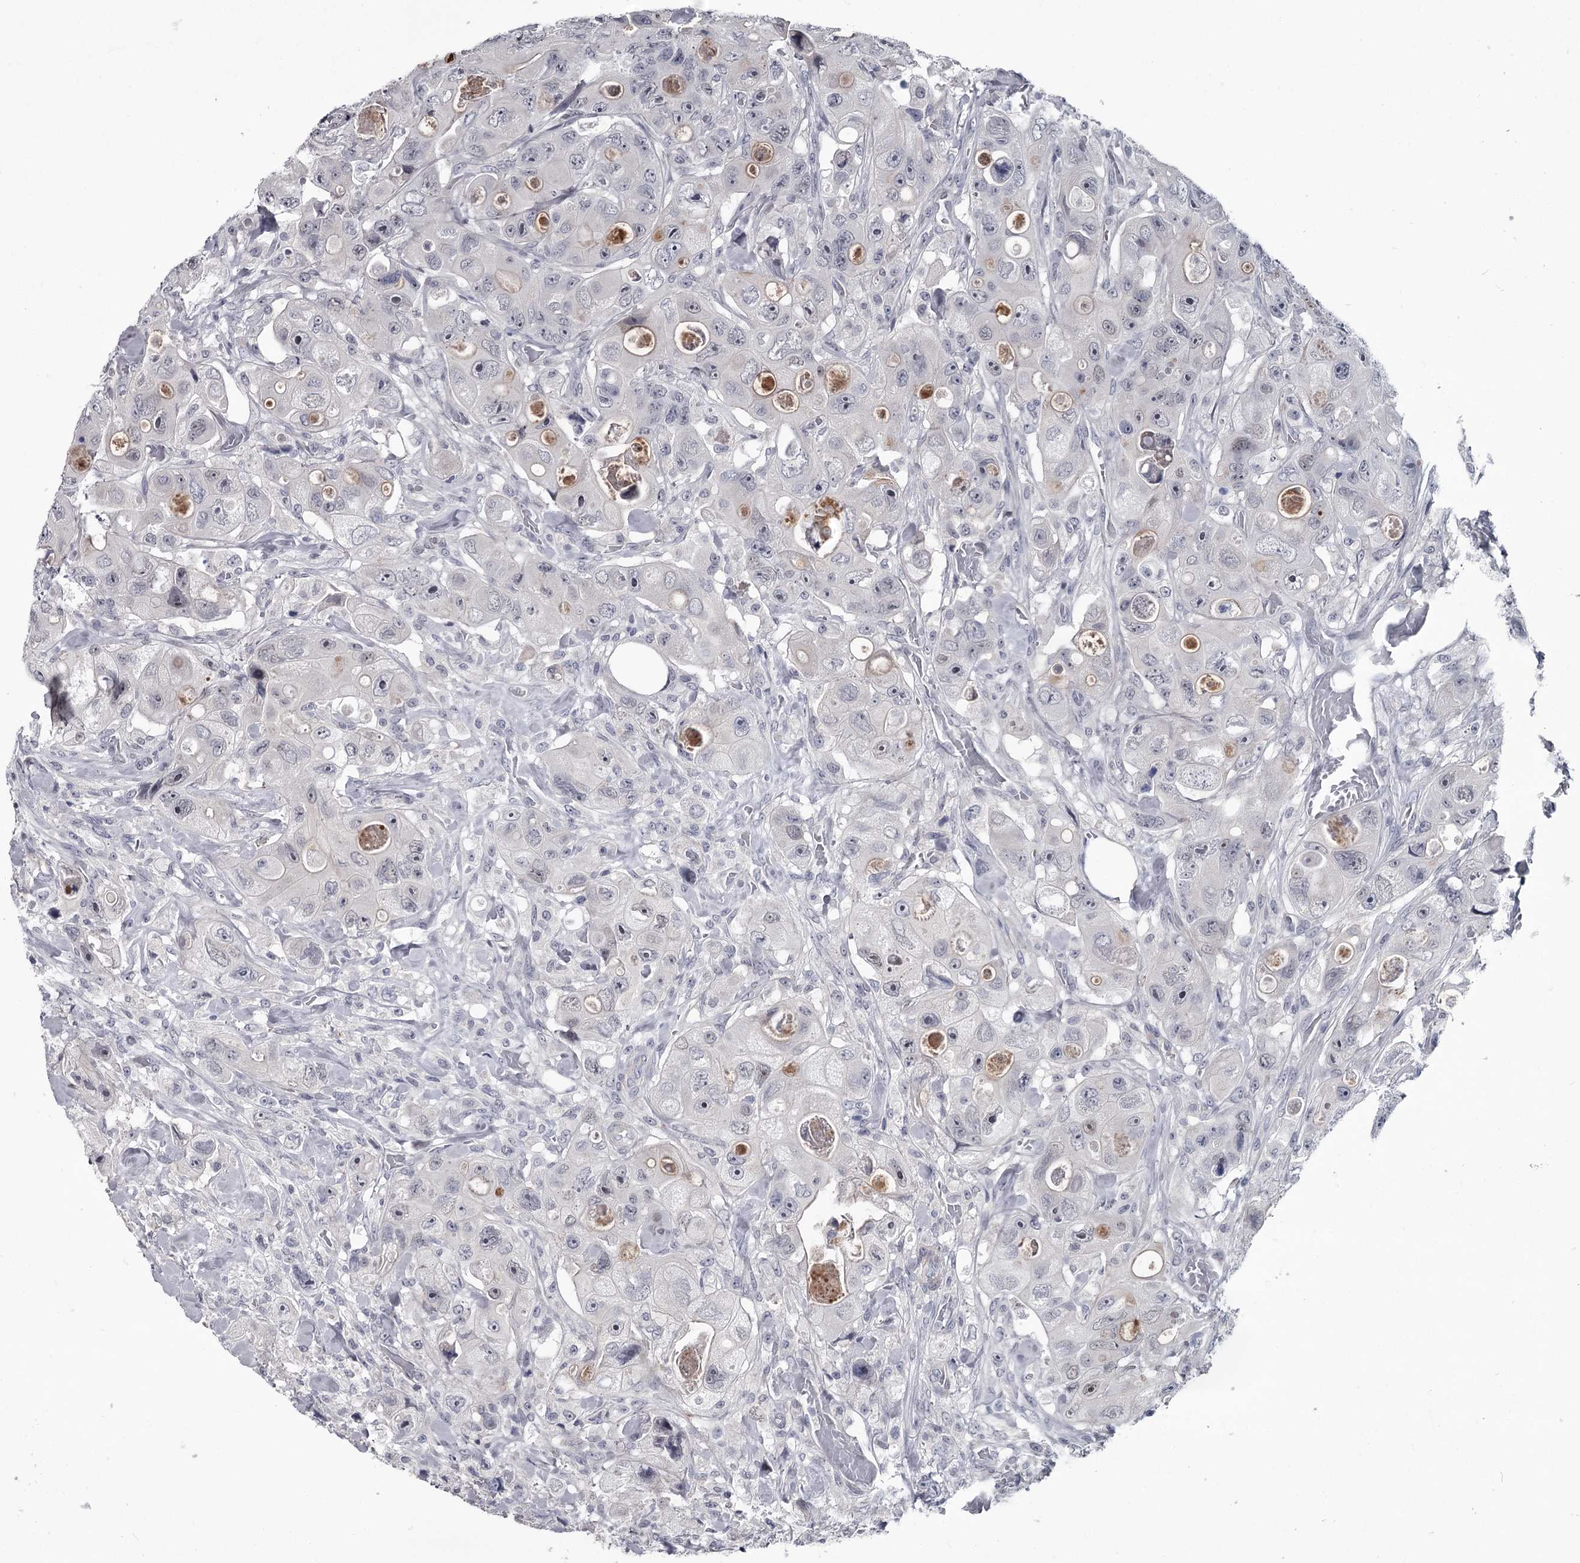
{"staining": {"intensity": "negative", "quantity": "none", "location": "none"}, "tissue": "colorectal cancer", "cell_type": "Tumor cells", "image_type": "cancer", "snomed": [{"axis": "morphology", "description": "Adenocarcinoma, NOS"}, {"axis": "topography", "description": "Colon"}], "caption": "High magnification brightfield microscopy of colorectal cancer (adenocarcinoma) stained with DAB (brown) and counterstained with hematoxylin (blue): tumor cells show no significant expression.", "gene": "PRPF40B", "patient": {"sex": "female", "age": 46}}